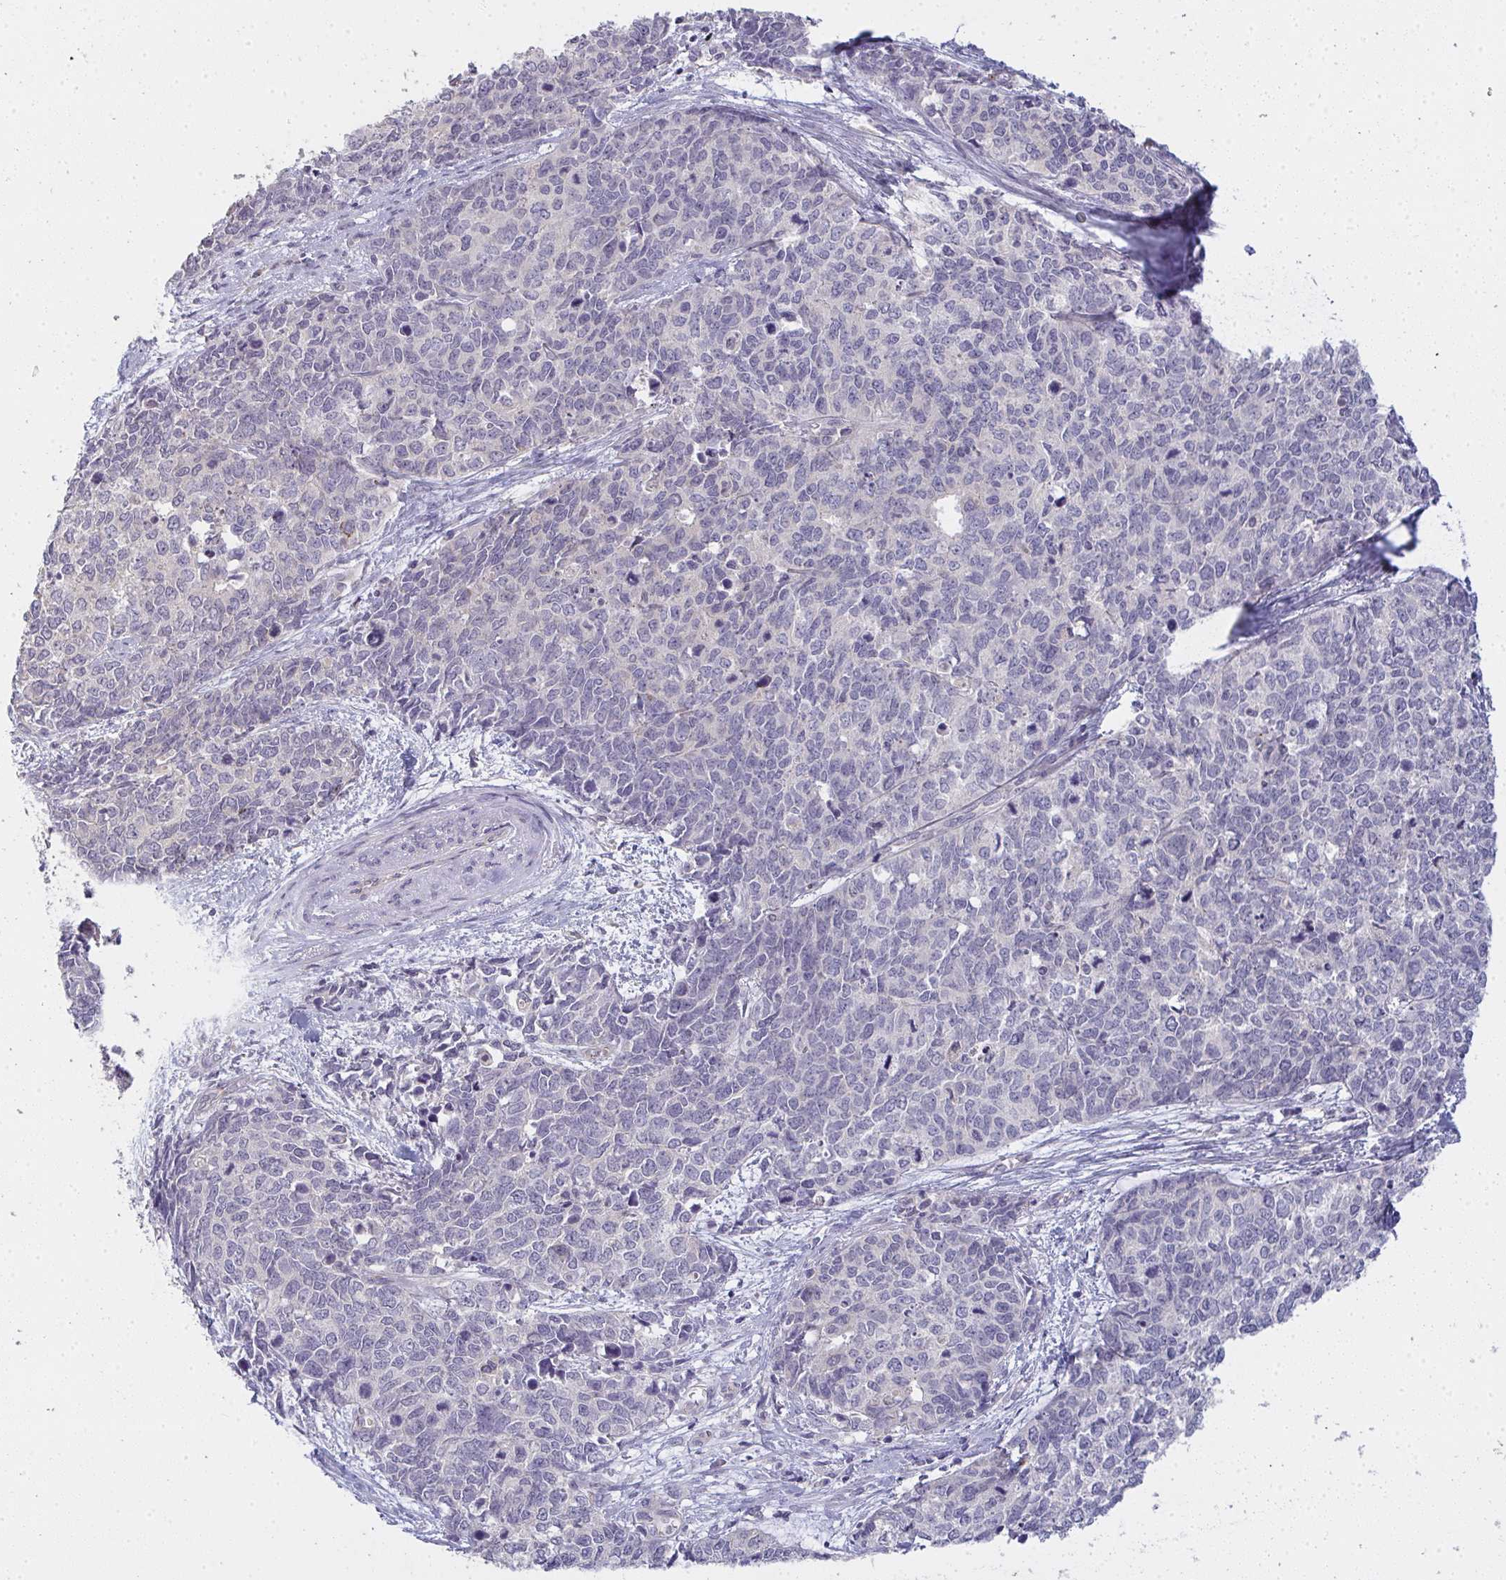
{"staining": {"intensity": "negative", "quantity": "none", "location": "none"}, "tissue": "cervical cancer", "cell_type": "Tumor cells", "image_type": "cancer", "snomed": [{"axis": "morphology", "description": "Adenocarcinoma, NOS"}, {"axis": "topography", "description": "Cervix"}], "caption": "An immunohistochemistry histopathology image of adenocarcinoma (cervical) is shown. There is no staining in tumor cells of adenocarcinoma (cervical). (Immunohistochemistry, brightfield microscopy, high magnification).", "gene": "TMEM219", "patient": {"sex": "female", "age": 63}}